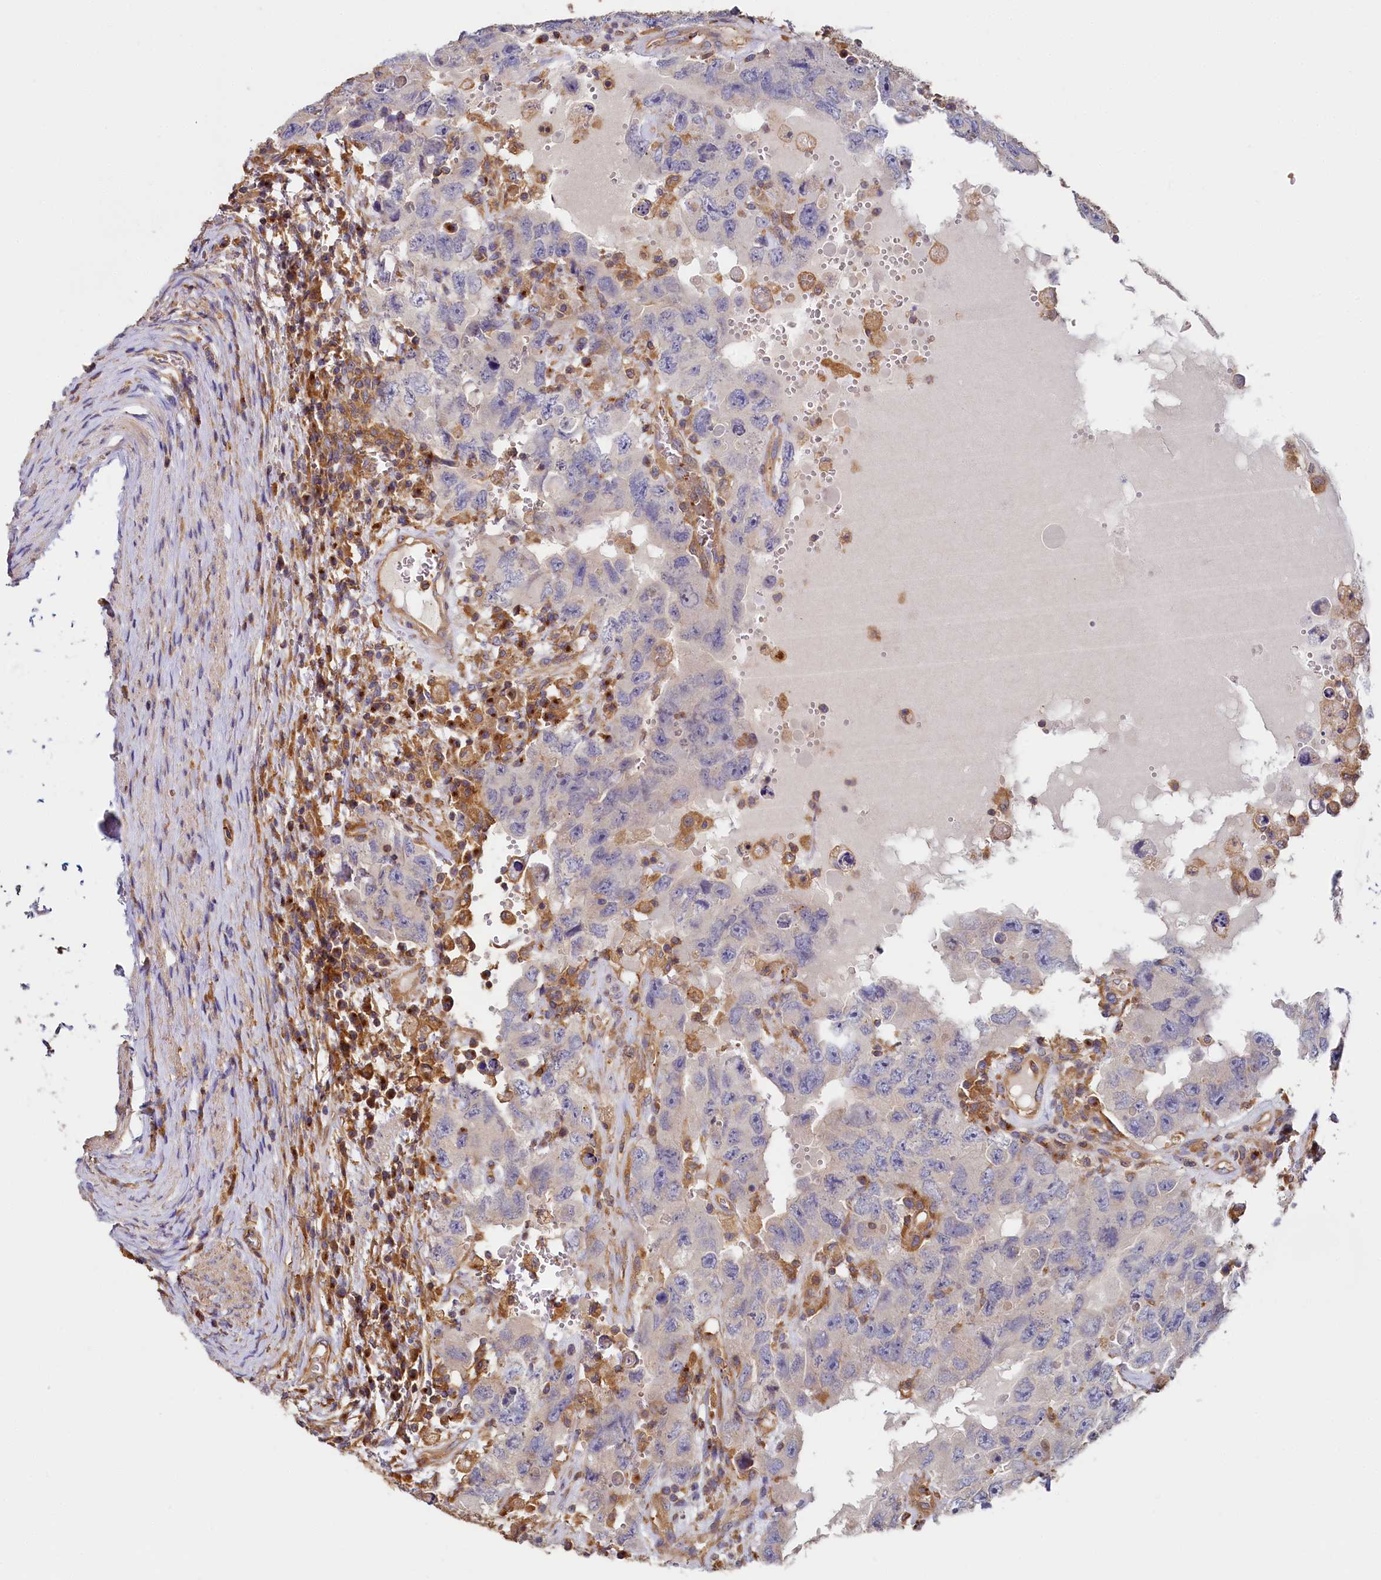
{"staining": {"intensity": "negative", "quantity": "none", "location": "none"}, "tissue": "testis cancer", "cell_type": "Tumor cells", "image_type": "cancer", "snomed": [{"axis": "morphology", "description": "Carcinoma, Embryonal, NOS"}, {"axis": "topography", "description": "Testis"}], "caption": "Tumor cells show no significant expression in testis embryonal carcinoma.", "gene": "PPIP5K1", "patient": {"sex": "male", "age": 26}}